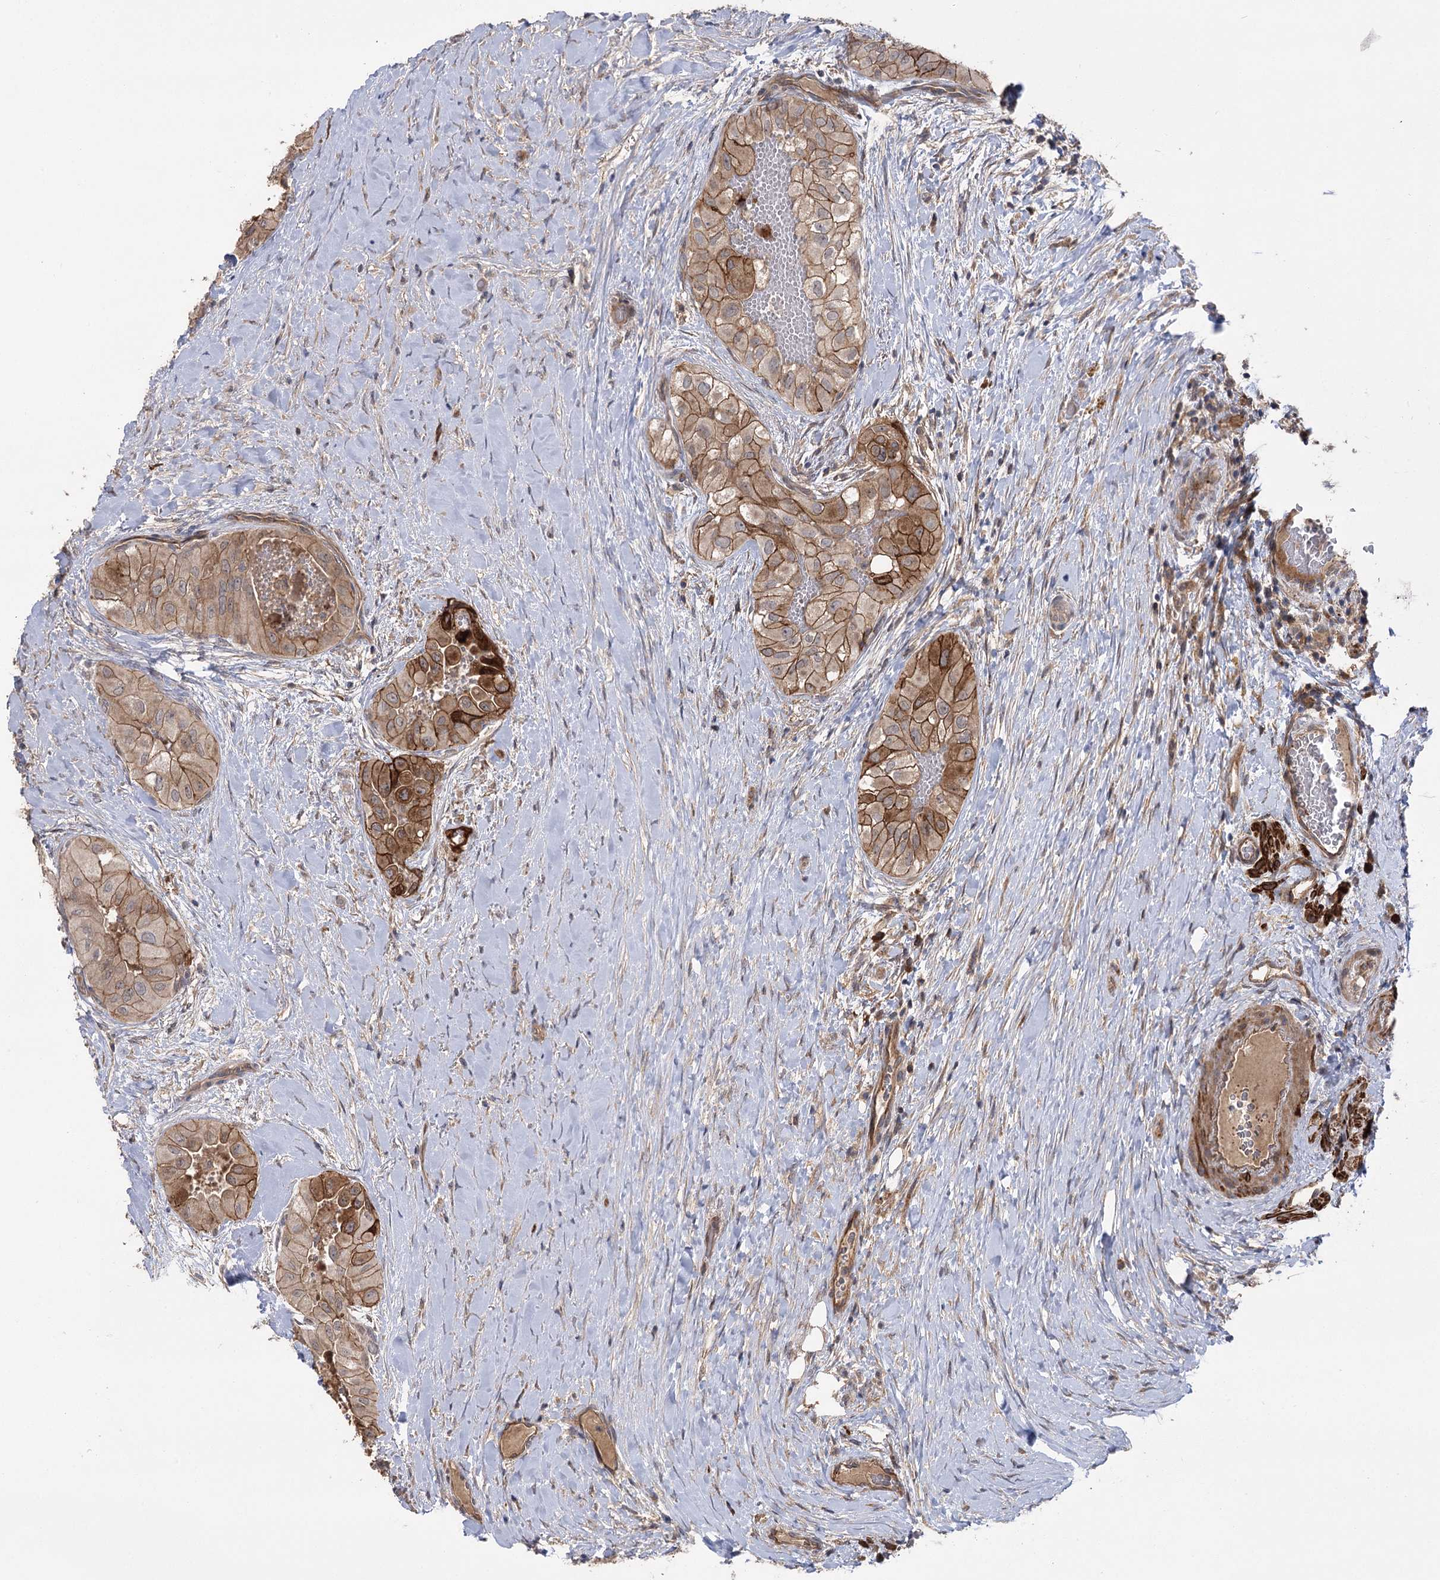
{"staining": {"intensity": "moderate", "quantity": ">75%", "location": "cytoplasmic/membranous"}, "tissue": "thyroid cancer", "cell_type": "Tumor cells", "image_type": "cancer", "snomed": [{"axis": "morphology", "description": "Papillary adenocarcinoma, NOS"}, {"axis": "topography", "description": "Thyroid gland"}], "caption": "Moderate cytoplasmic/membranous protein positivity is appreciated in approximately >75% of tumor cells in thyroid papillary adenocarcinoma. (DAB (3,3'-diaminobenzidine) IHC with brightfield microscopy, high magnification).", "gene": "KCNN2", "patient": {"sex": "female", "age": 59}}